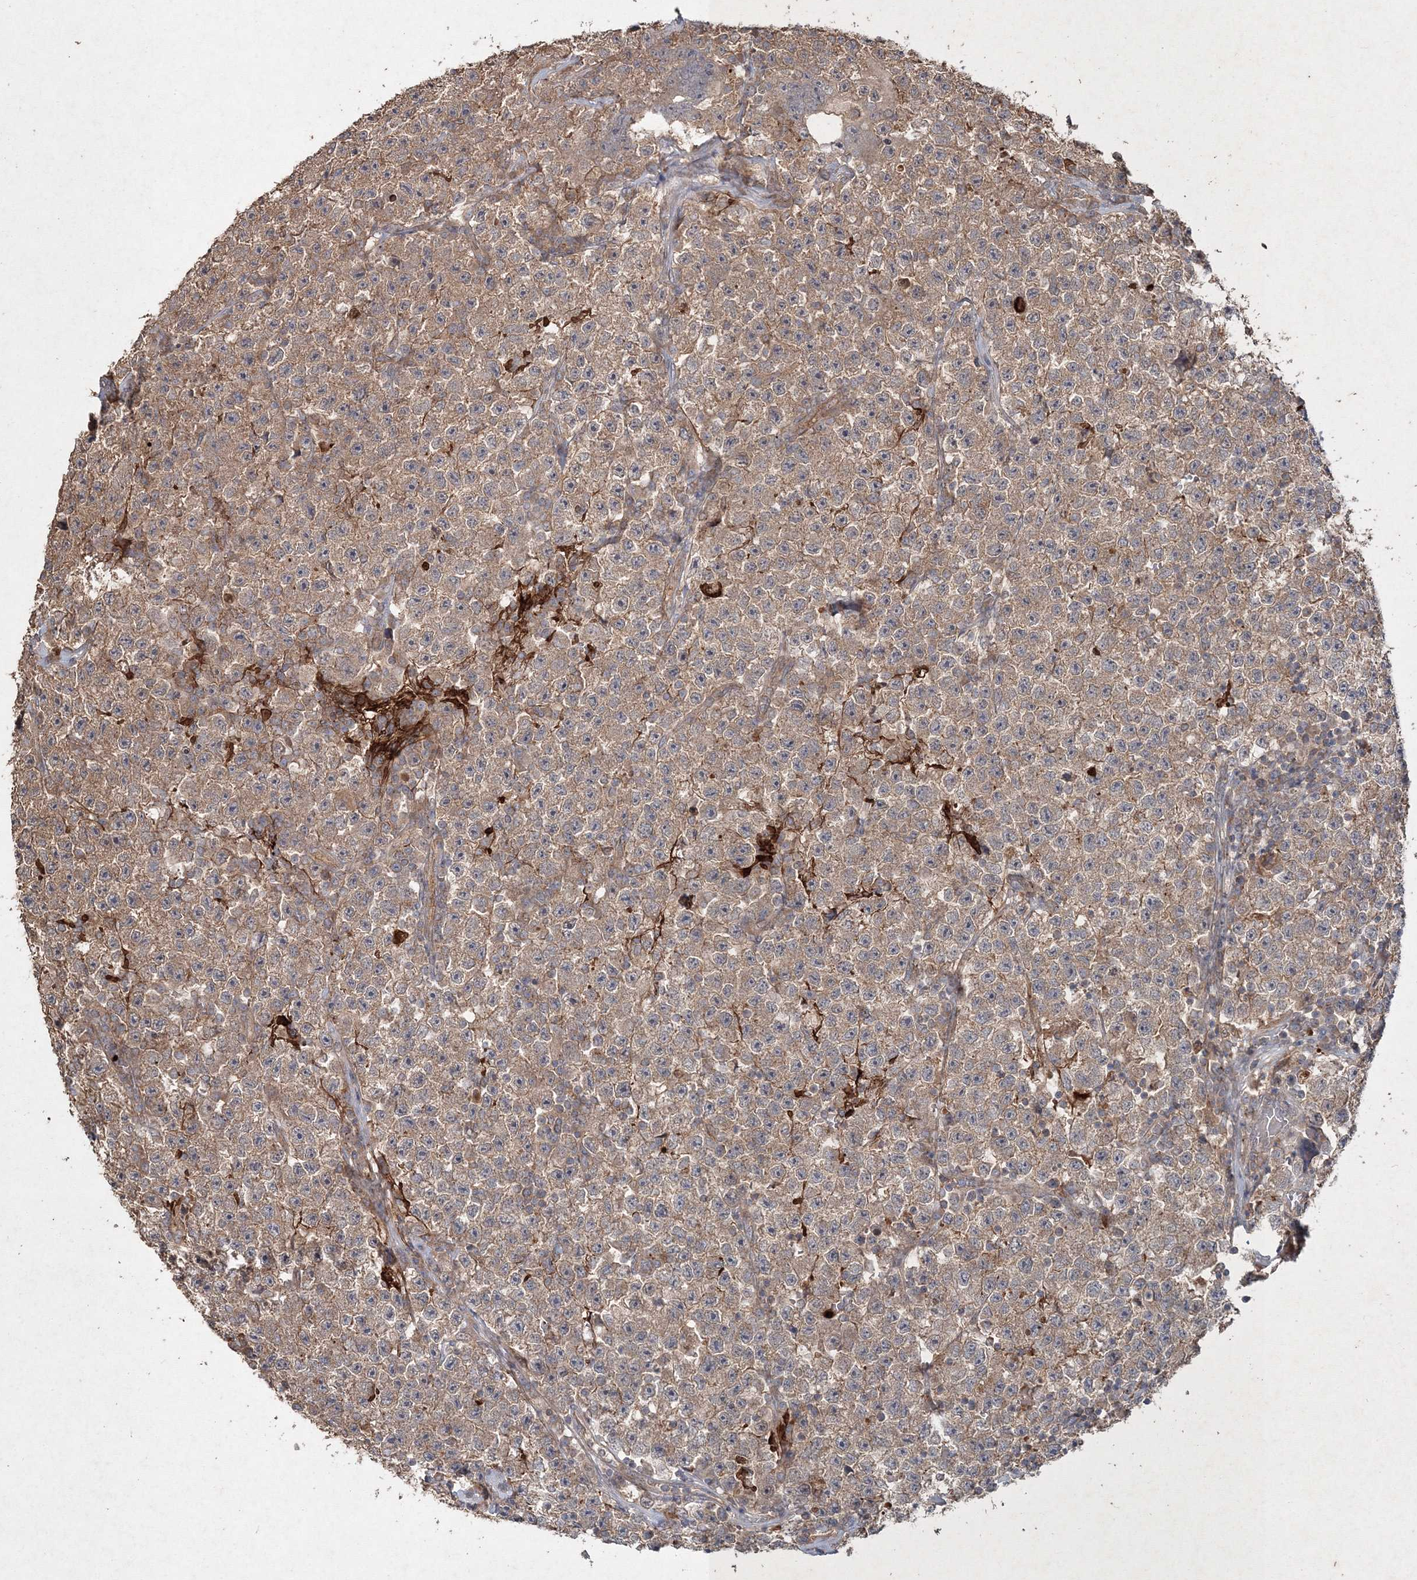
{"staining": {"intensity": "moderate", "quantity": ">75%", "location": "cytoplasmic/membranous"}, "tissue": "testis cancer", "cell_type": "Tumor cells", "image_type": "cancer", "snomed": [{"axis": "morphology", "description": "Seminoma, NOS"}, {"axis": "topography", "description": "Testis"}], "caption": "An image of testis seminoma stained for a protein shows moderate cytoplasmic/membranous brown staining in tumor cells.", "gene": "SPRY1", "patient": {"sex": "male", "age": 22}}